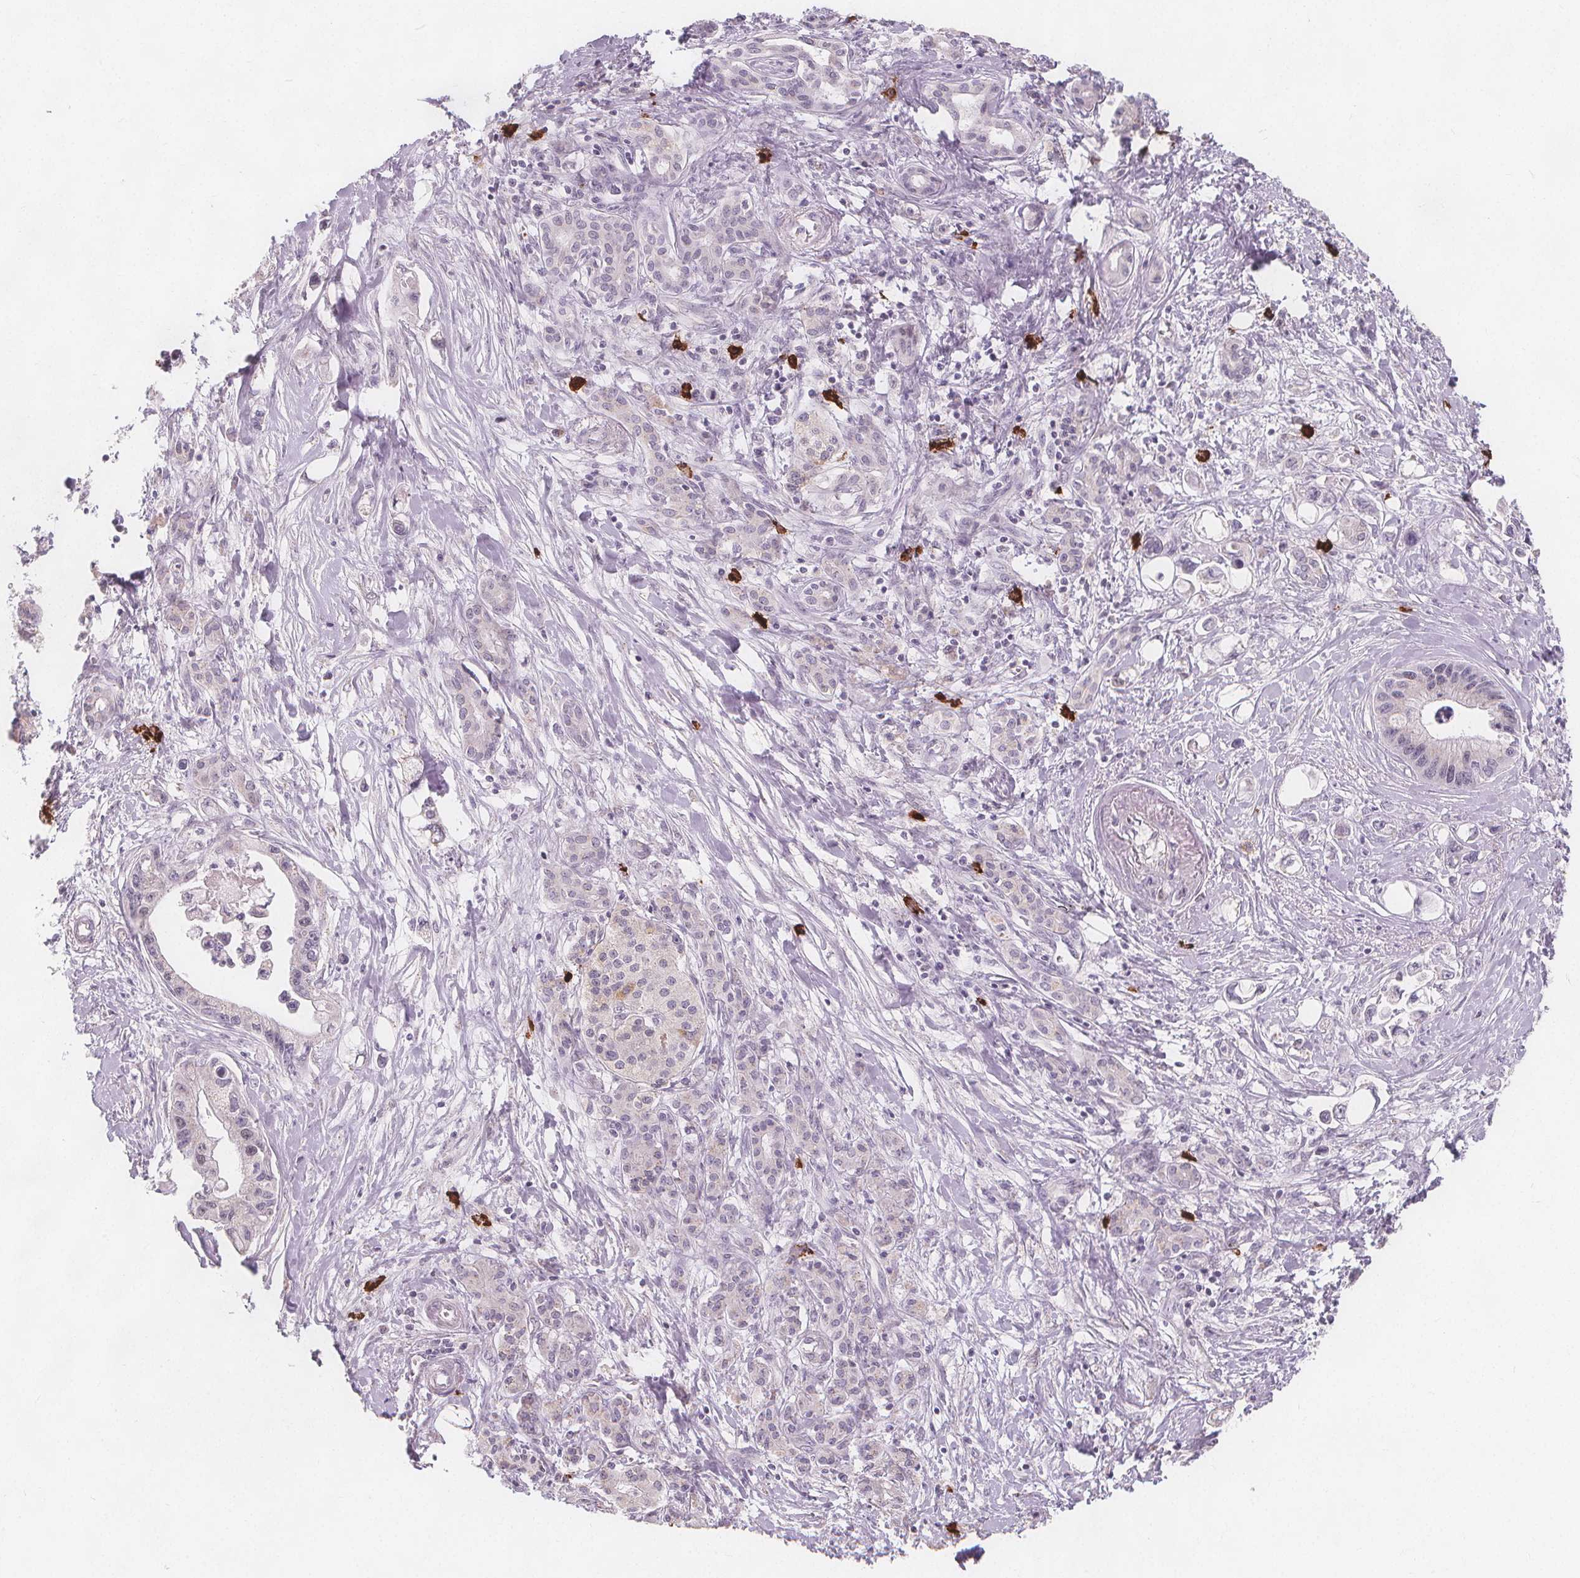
{"staining": {"intensity": "negative", "quantity": "none", "location": "none"}, "tissue": "pancreatic cancer", "cell_type": "Tumor cells", "image_type": "cancer", "snomed": [{"axis": "morphology", "description": "Adenocarcinoma, NOS"}, {"axis": "topography", "description": "Pancreas"}], "caption": "This is an immunohistochemistry (IHC) photomicrograph of human pancreatic cancer (adenocarcinoma). There is no staining in tumor cells.", "gene": "TIPIN", "patient": {"sex": "male", "age": 61}}